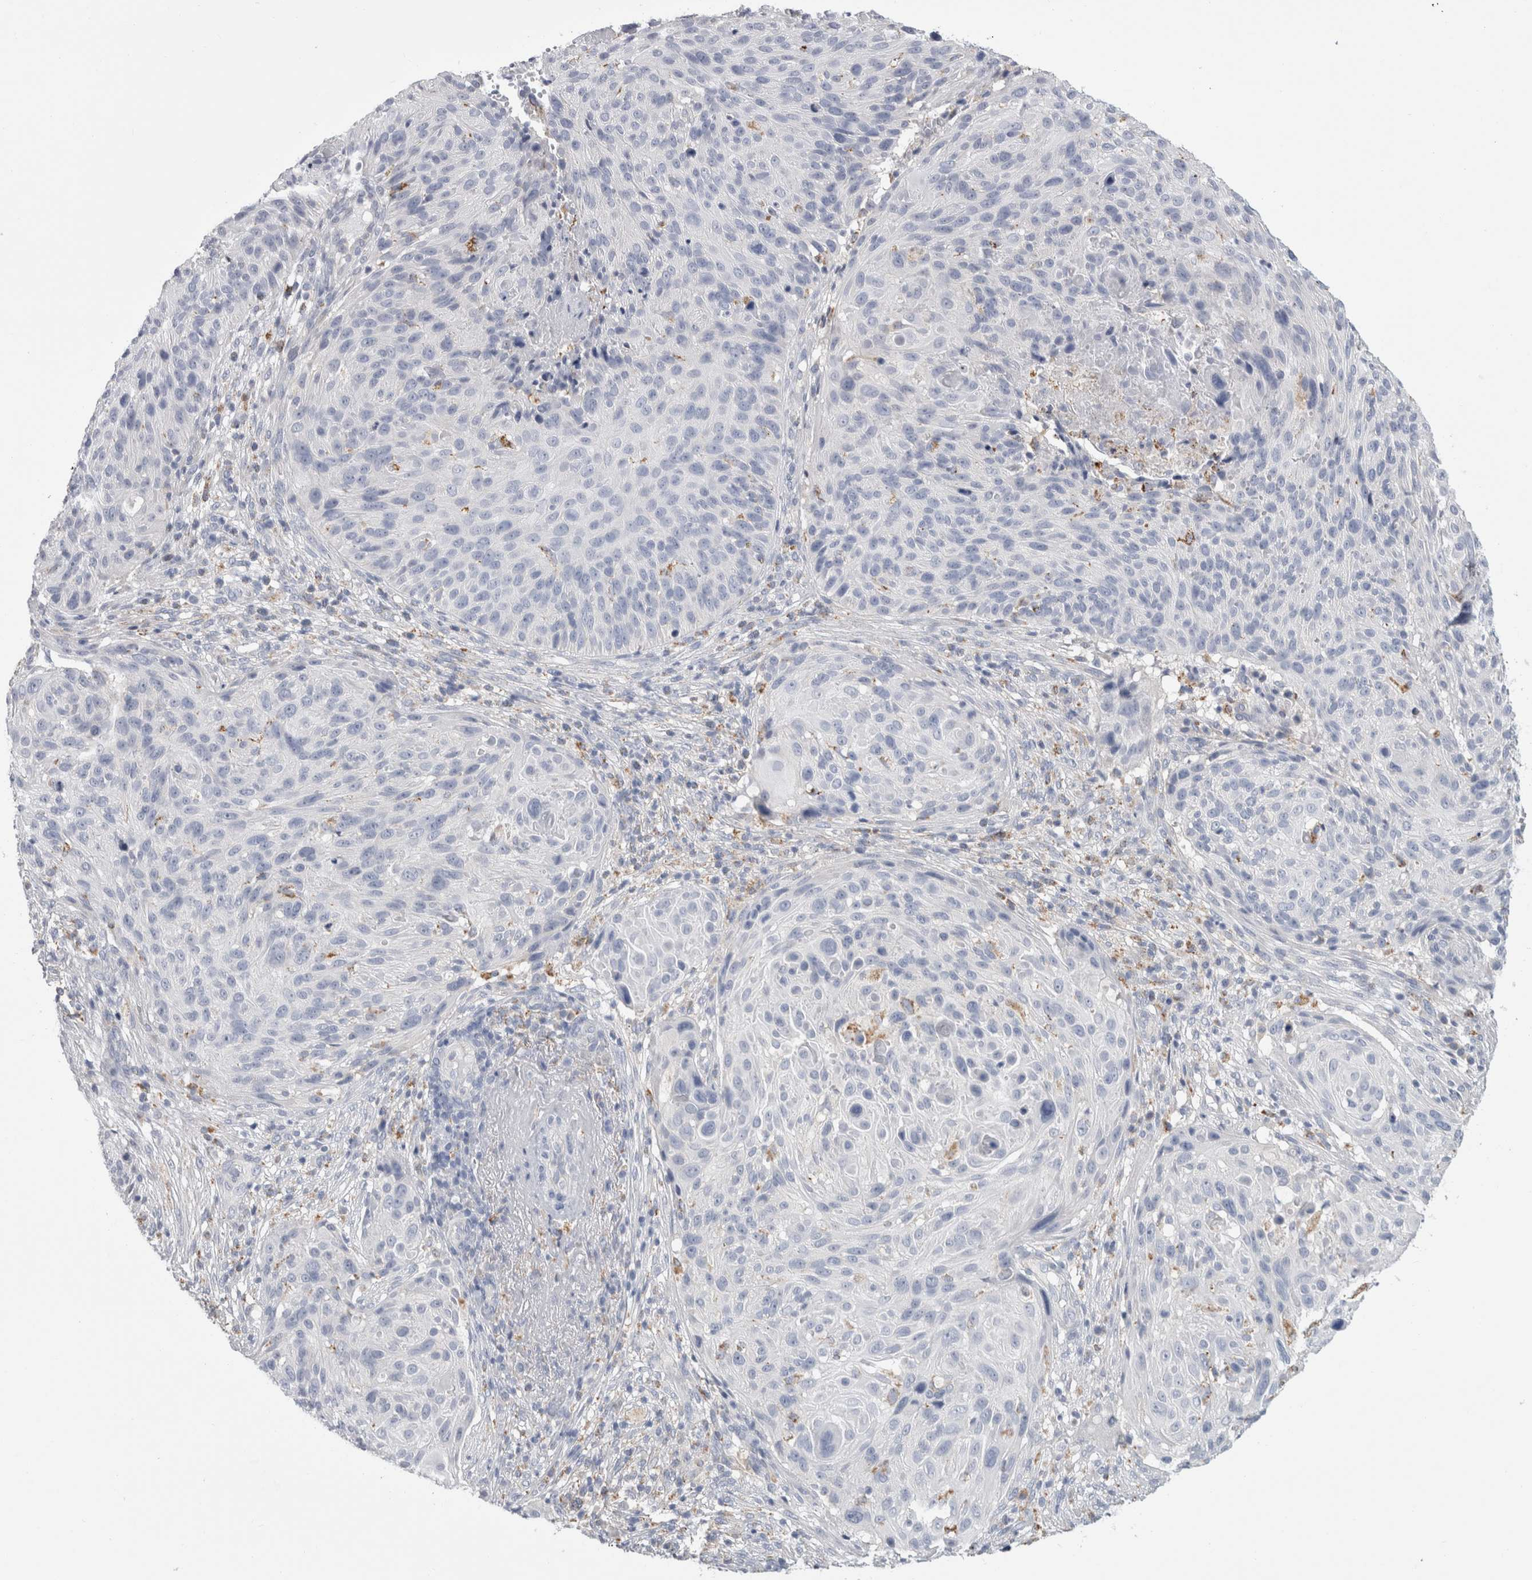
{"staining": {"intensity": "negative", "quantity": "none", "location": "none"}, "tissue": "cervical cancer", "cell_type": "Tumor cells", "image_type": "cancer", "snomed": [{"axis": "morphology", "description": "Squamous cell carcinoma, NOS"}, {"axis": "topography", "description": "Cervix"}], "caption": "The image exhibits no significant staining in tumor cells of squamous cell carcinoma (cervical). The staining is performed using DAB brown chromogen with nuclei counter-stained in using hematoxylin.", "gene": "GATM", "patient": {"sex": "female", "age": 74}}